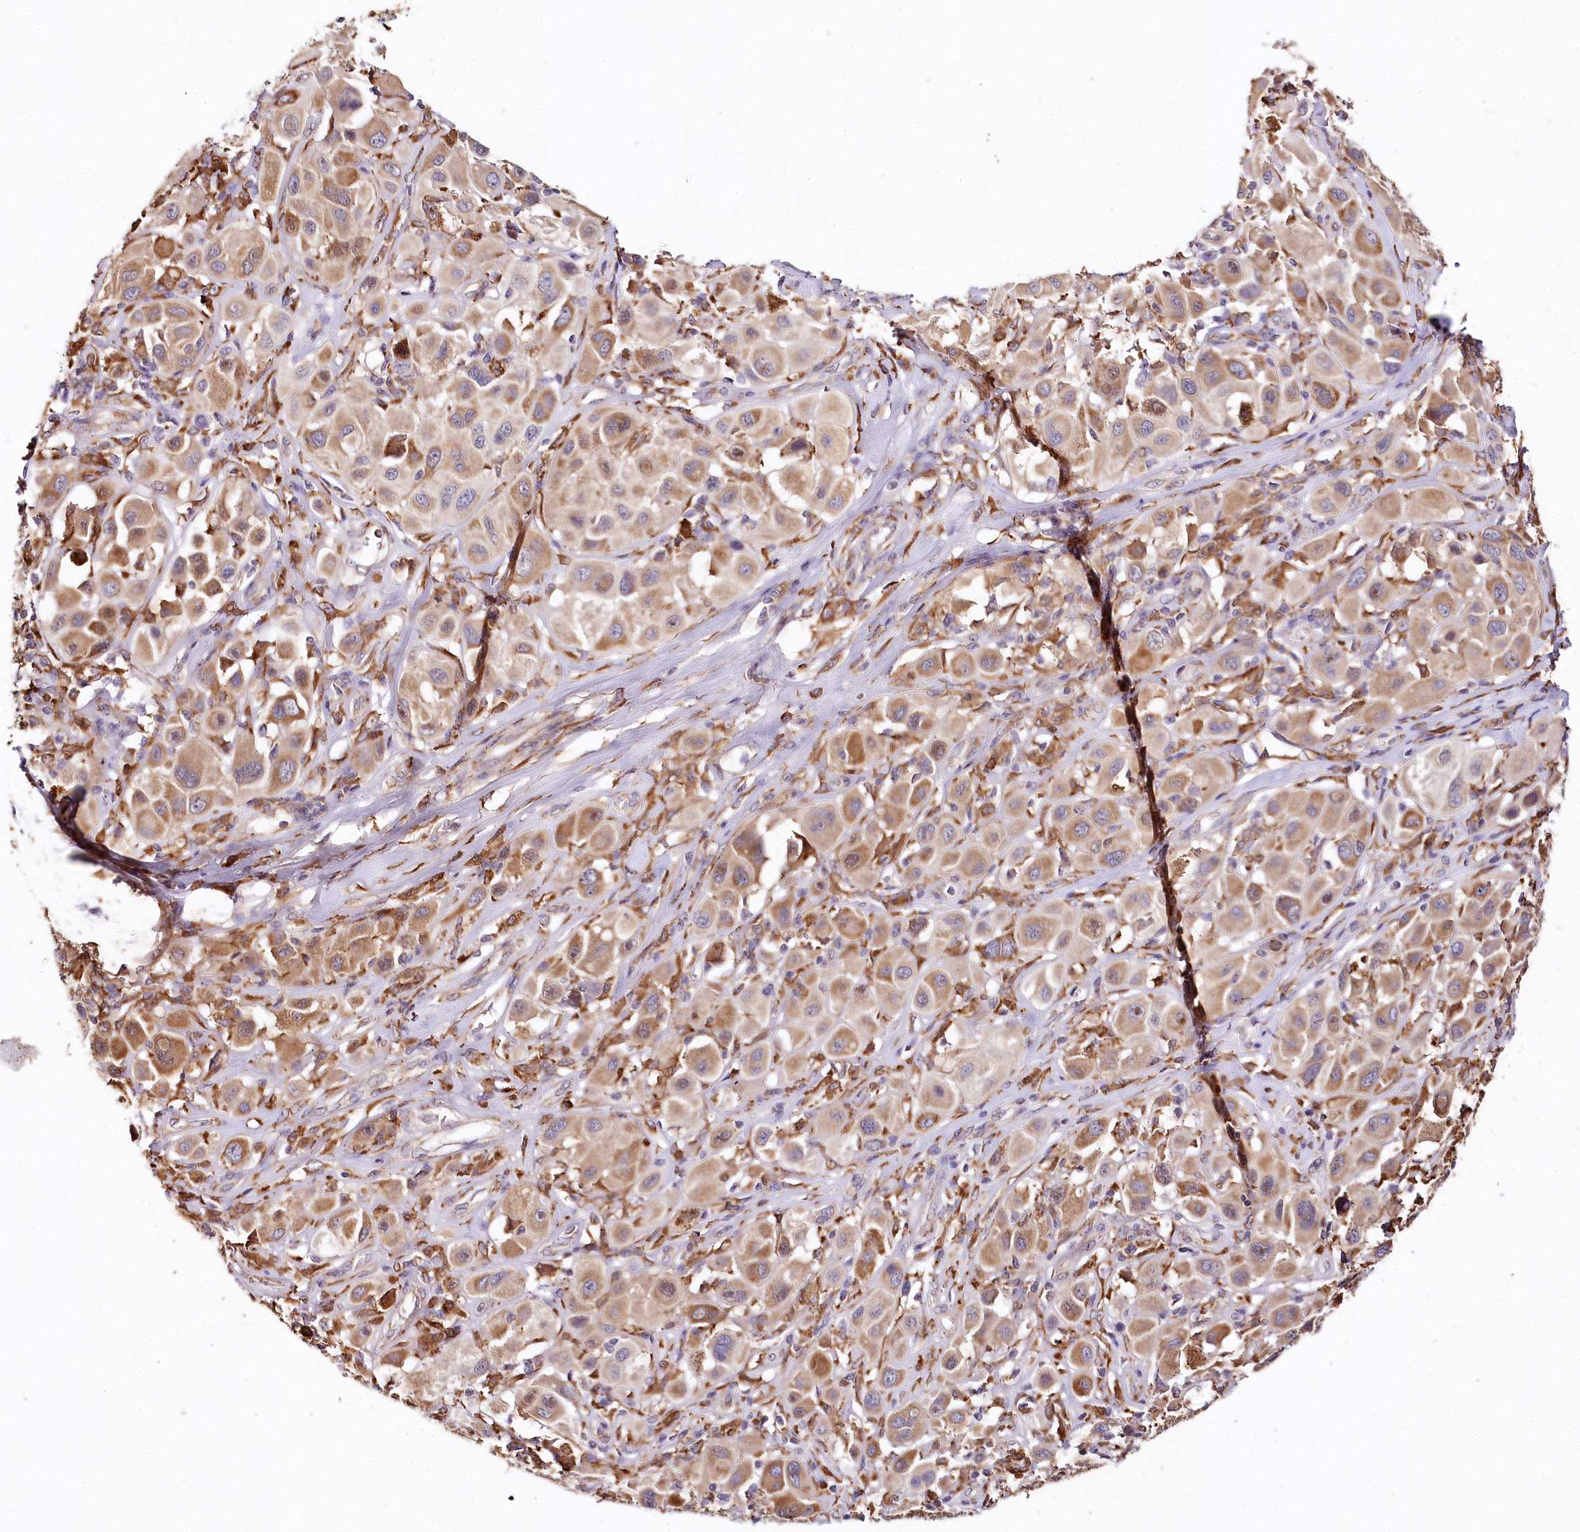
{"staining": {"intensity": "moderate", "quantity": ">75%", "location": "cytoplasmic/membranous"}, "tissue": "melanoma", "cell_type": "Tumor cells", "image_type": "cancer", "snomed": [{"axis": "morphology", "description": "Malignant melanoma, Metastatic site"}, {"axis": "topography", "description": "Skin"}], "caption": "IHC (DAB (3,3'-diaminobenzidine)) staining of melanoma shows moderate cytoplasmic/membranous protein positivity in approximately >75% of tumor cells. (Brightfield microscopy of DAB IHC at high magnification).", "gene": "VEGFA", "patient": {"sex": "male", "age": 41}}